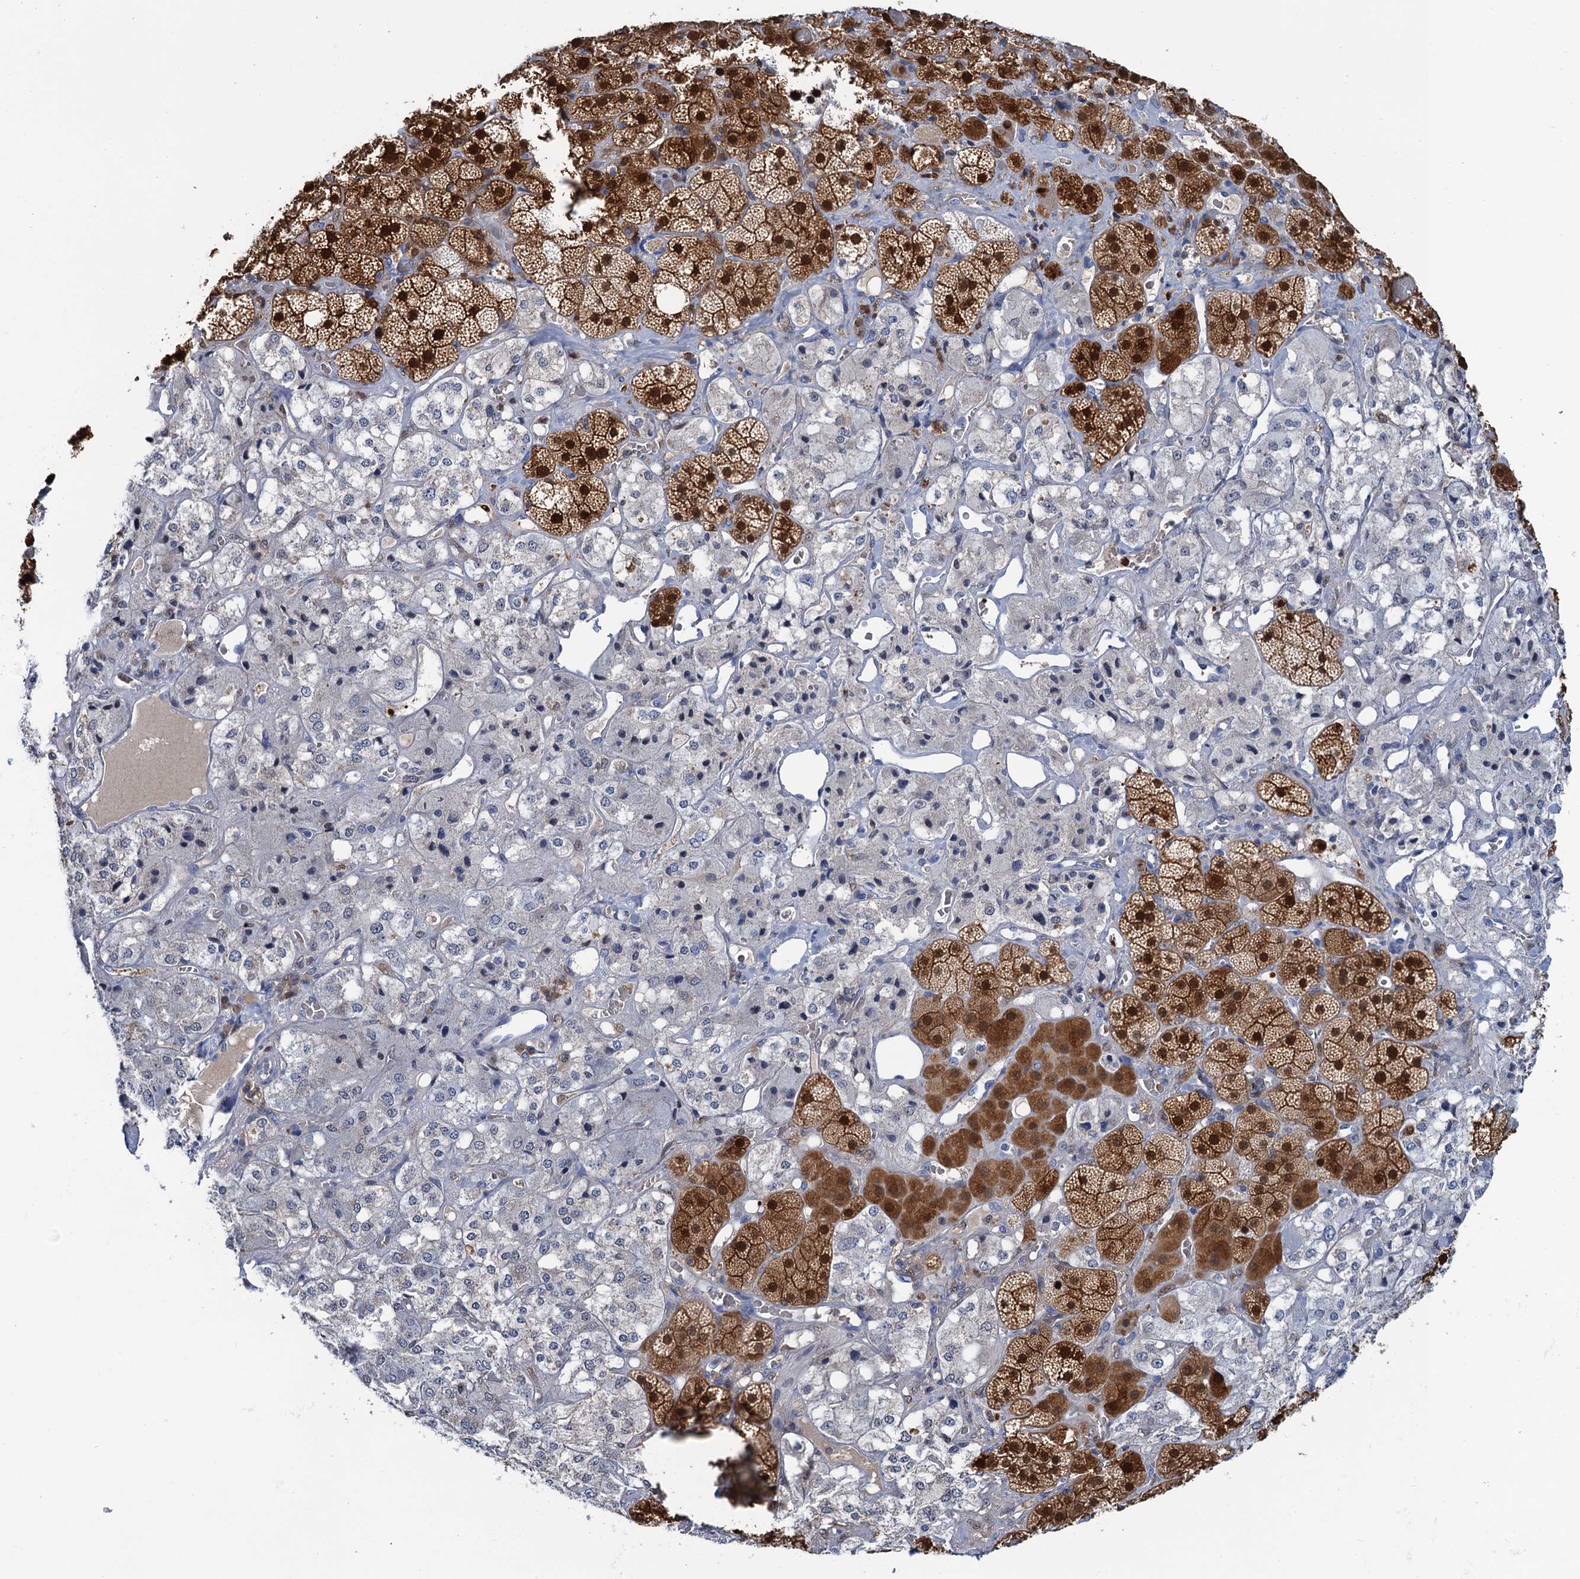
{"staining": {"intensity": "strong", "quantity": "25%-75%", "location": "cytoplasmic/membranous,nuclear"}, "tissue": "adrenal gland", "cell_type": "Glandular cells", "image_type": "normal", "snomed": [{"axis": "morphology", "description": "Normal tissue, NOS"}, {"axis": "topography", "description": "Adrenal gland"}], "caption": "The immunohistochemical stain shows strong cytoplasmic/membranous,nuclear expression in glandular cells of unremarkable adrenal gland. The protein of interest is stained brown, and the nuclei are stained in blue (DAB IHC with brightfield microscopy, high magnification).", "gene": "FAH", "patient": {"sex": "male", "age": 57}}